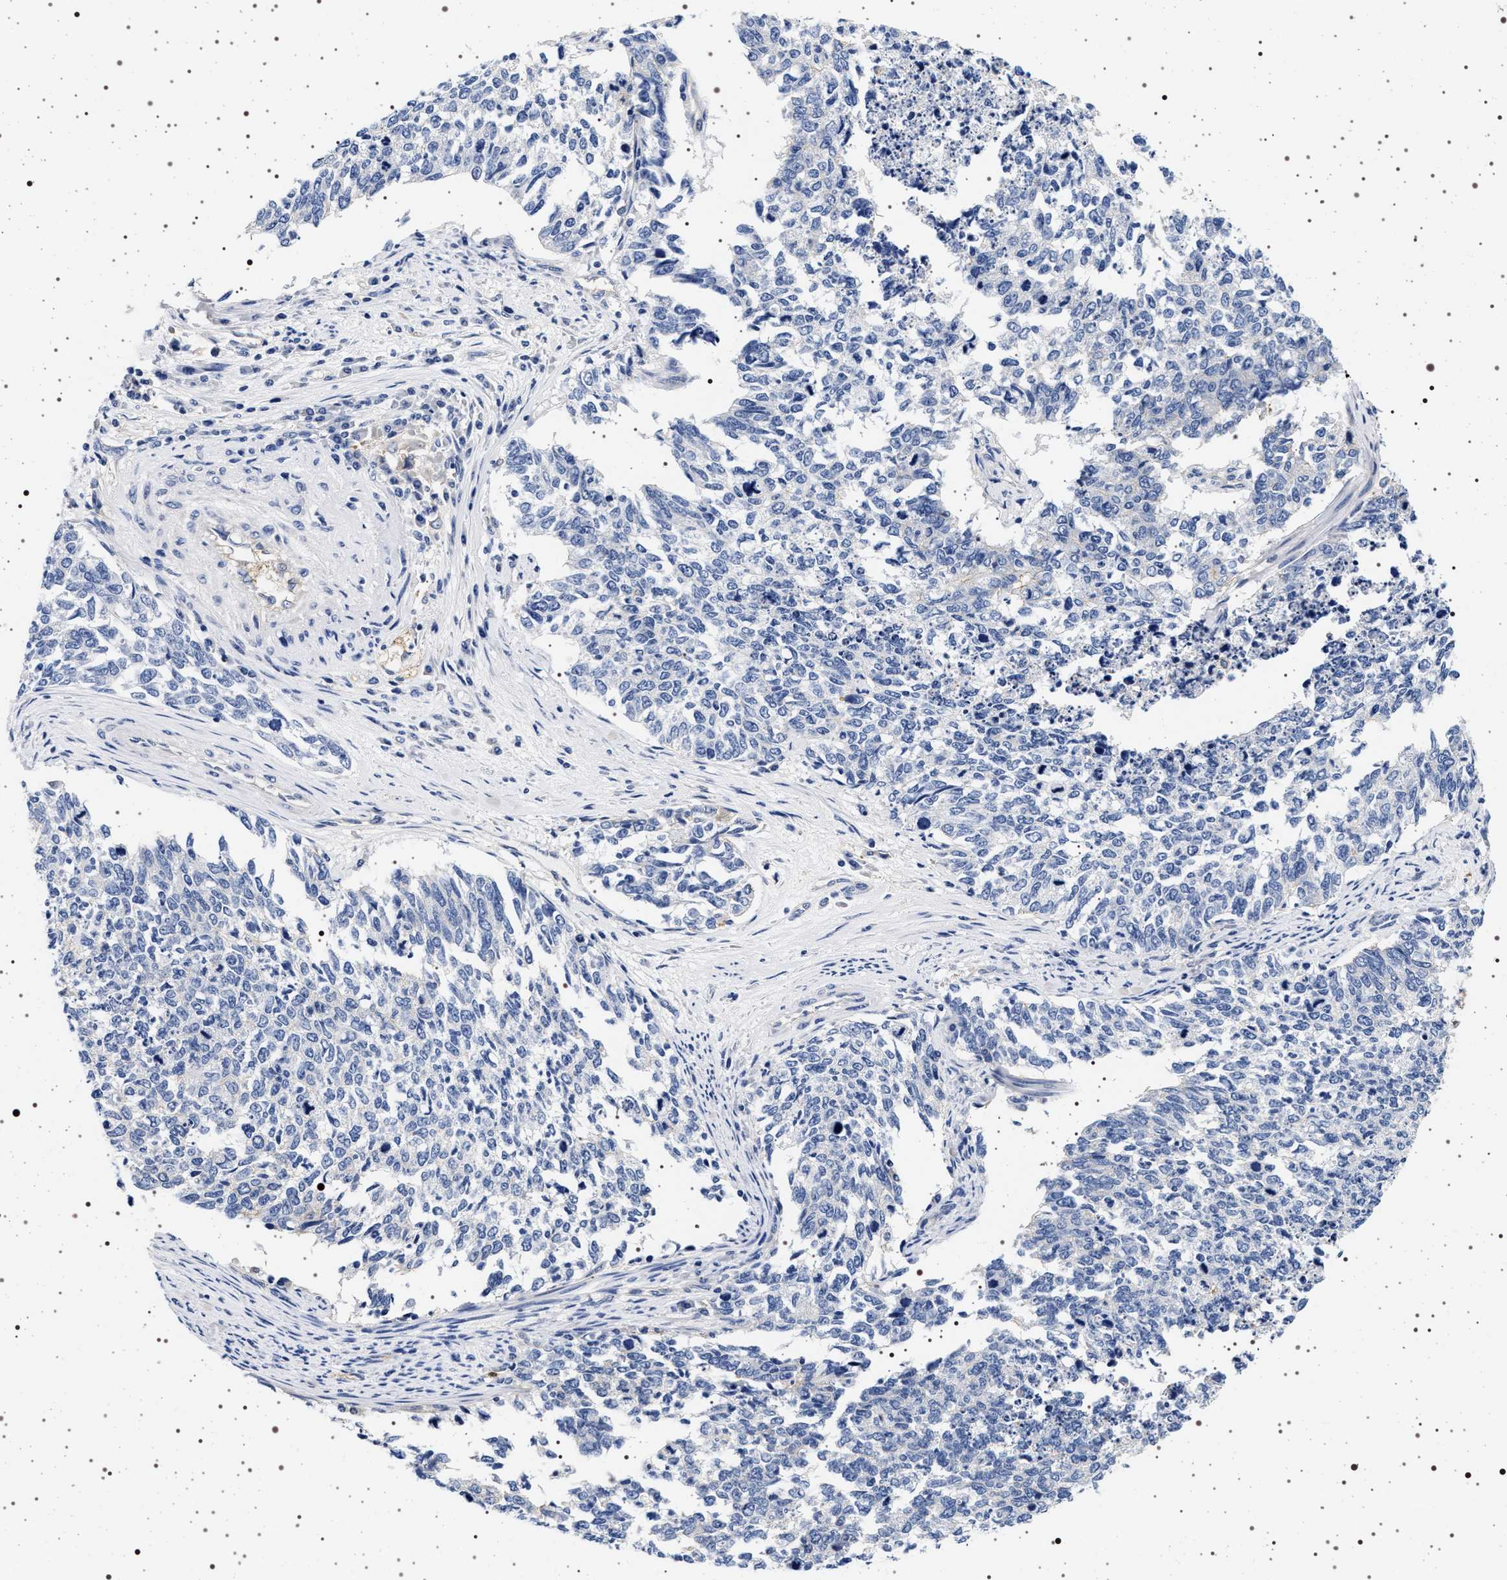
{"staining": {"intensity": "negative", "quantity": "none", "location": "none"}, "tissue": "cervical cancer", "cell_type": "Tumor cells", "image_type": "cancer", "snomed": [{"axis": "morphology", "description": "Squamous cell carcinoma, NOS"}, {"axis": "topography", "description": "Cervix"}], "caption": "DAB immunohistochemical staining of cervical cancer (squamous cell carcinoma) shows no significant expression in tumor cells.", "gene": "HSD17B1", "patient": {"sex": "female", "age": 63}}